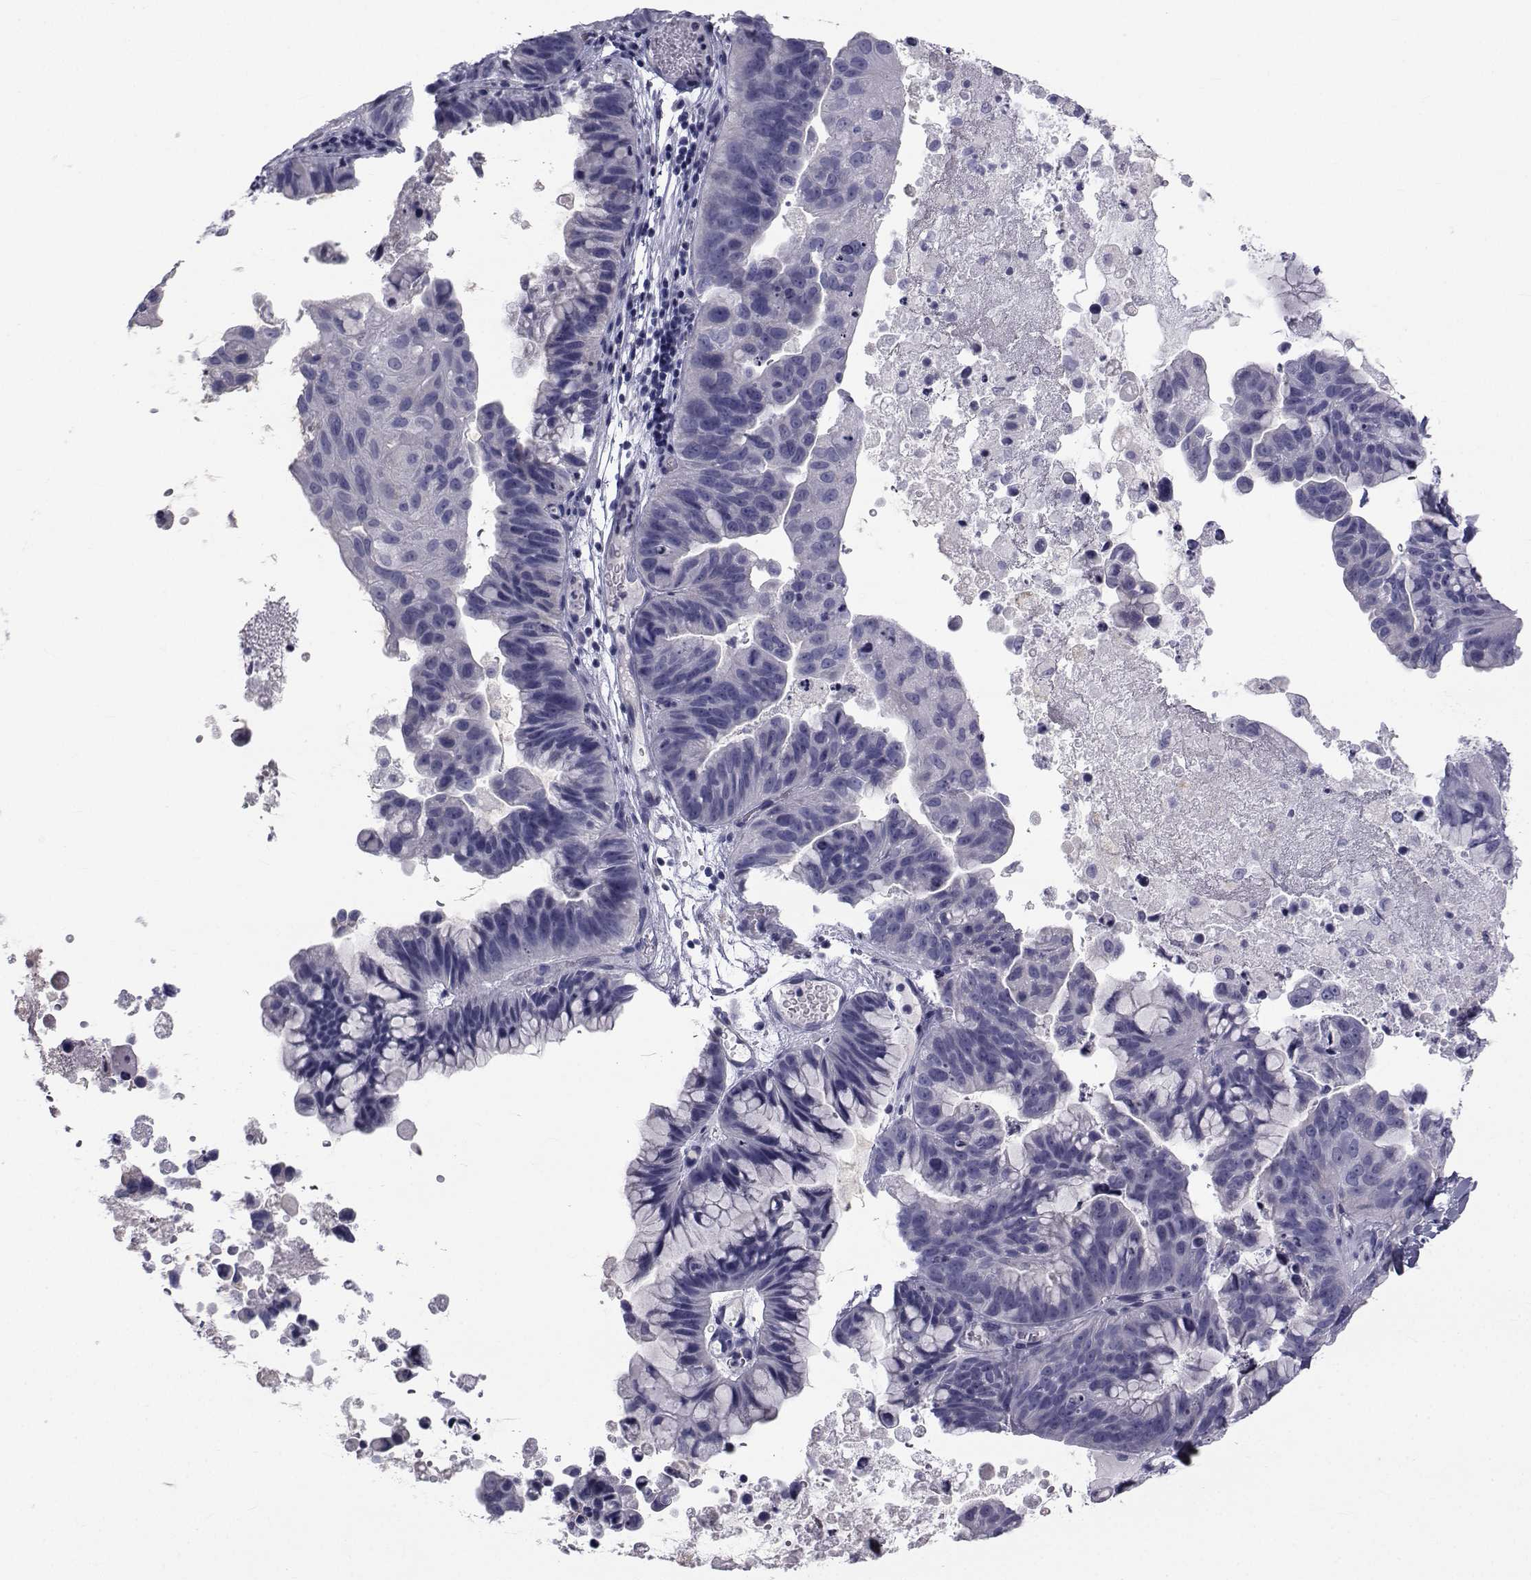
{"staining": {"intensity": "negative", "quantity": "none", "location": "none"}, "tissue": "ovarian cancer", "cell_type": "Tumor cells", "image_type": "cancer", "snomed": [{"axis": "morphology", "description": "Cystadenocarcinoma, mucinous, NOS"}, {"axis": "topography", "description": "Ovary"}], "caption": "DAB (3,3'-diaminobenzidine) immunohistochemical staining of human mucinous cystadenocarcinoma (ovarian) displays no significant expression in tumor cells.", "gene": "FDXR", "patient": {"sex": "female", "age": 76}}